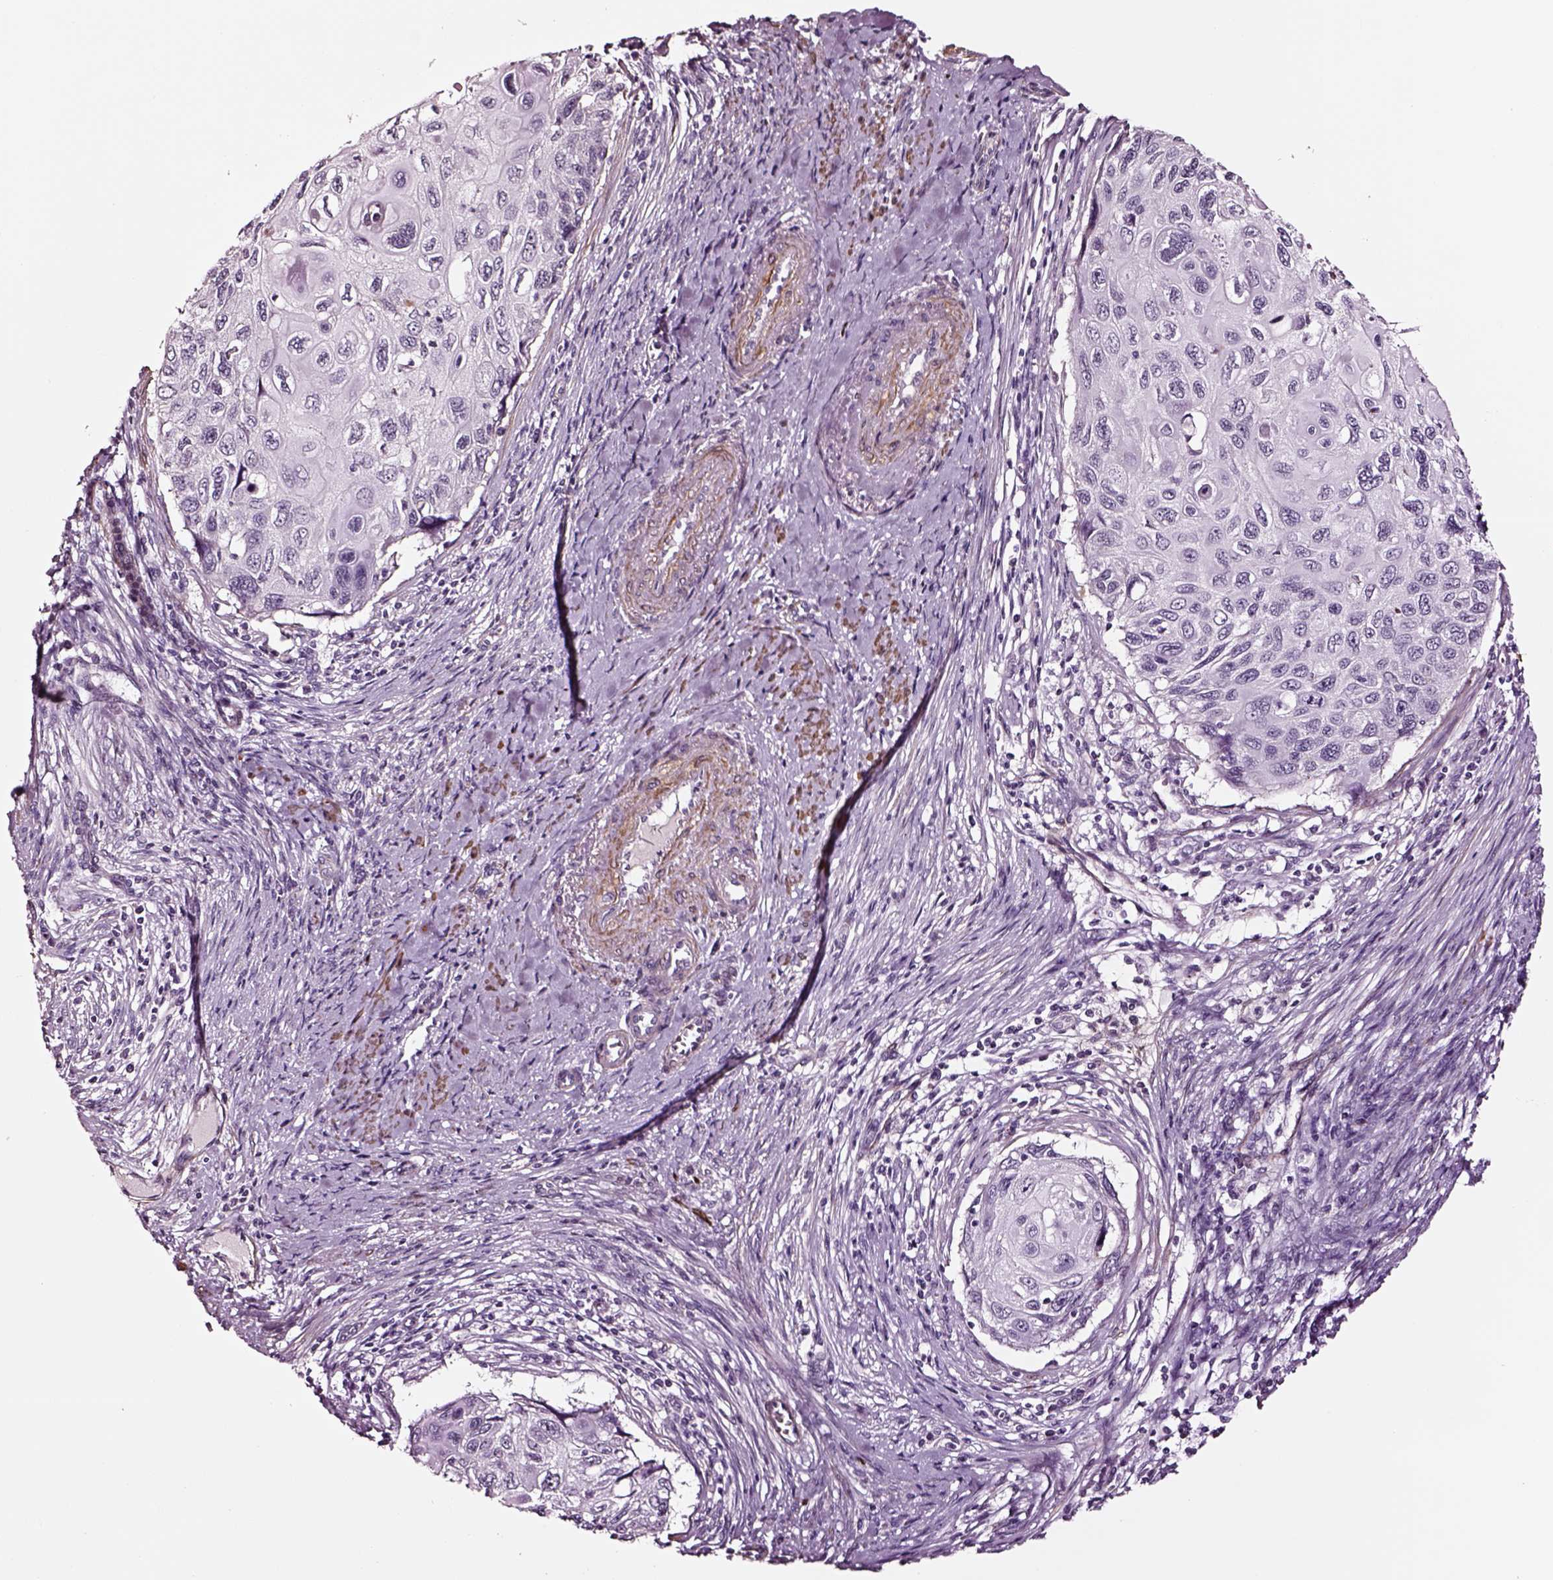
{"staining": {"intensity": "negative", "quantity": "none", "location": "none"}, "tissue": "cervical cancer", "cell_type": "Tumor cells", "image_type": "cancer", "snomed": [{"axis": "morphology", "description": "Squamous cell carcinoma, NOS"}, {"axis": "topography", "description": "Cervix"}], "caption": "Cervical cancer stained for a protein using immunohistochemistry (IHC) shows no expression tumor cells.", "gene": "SOX10", "patient": {"sex": "female", "age": 70}}